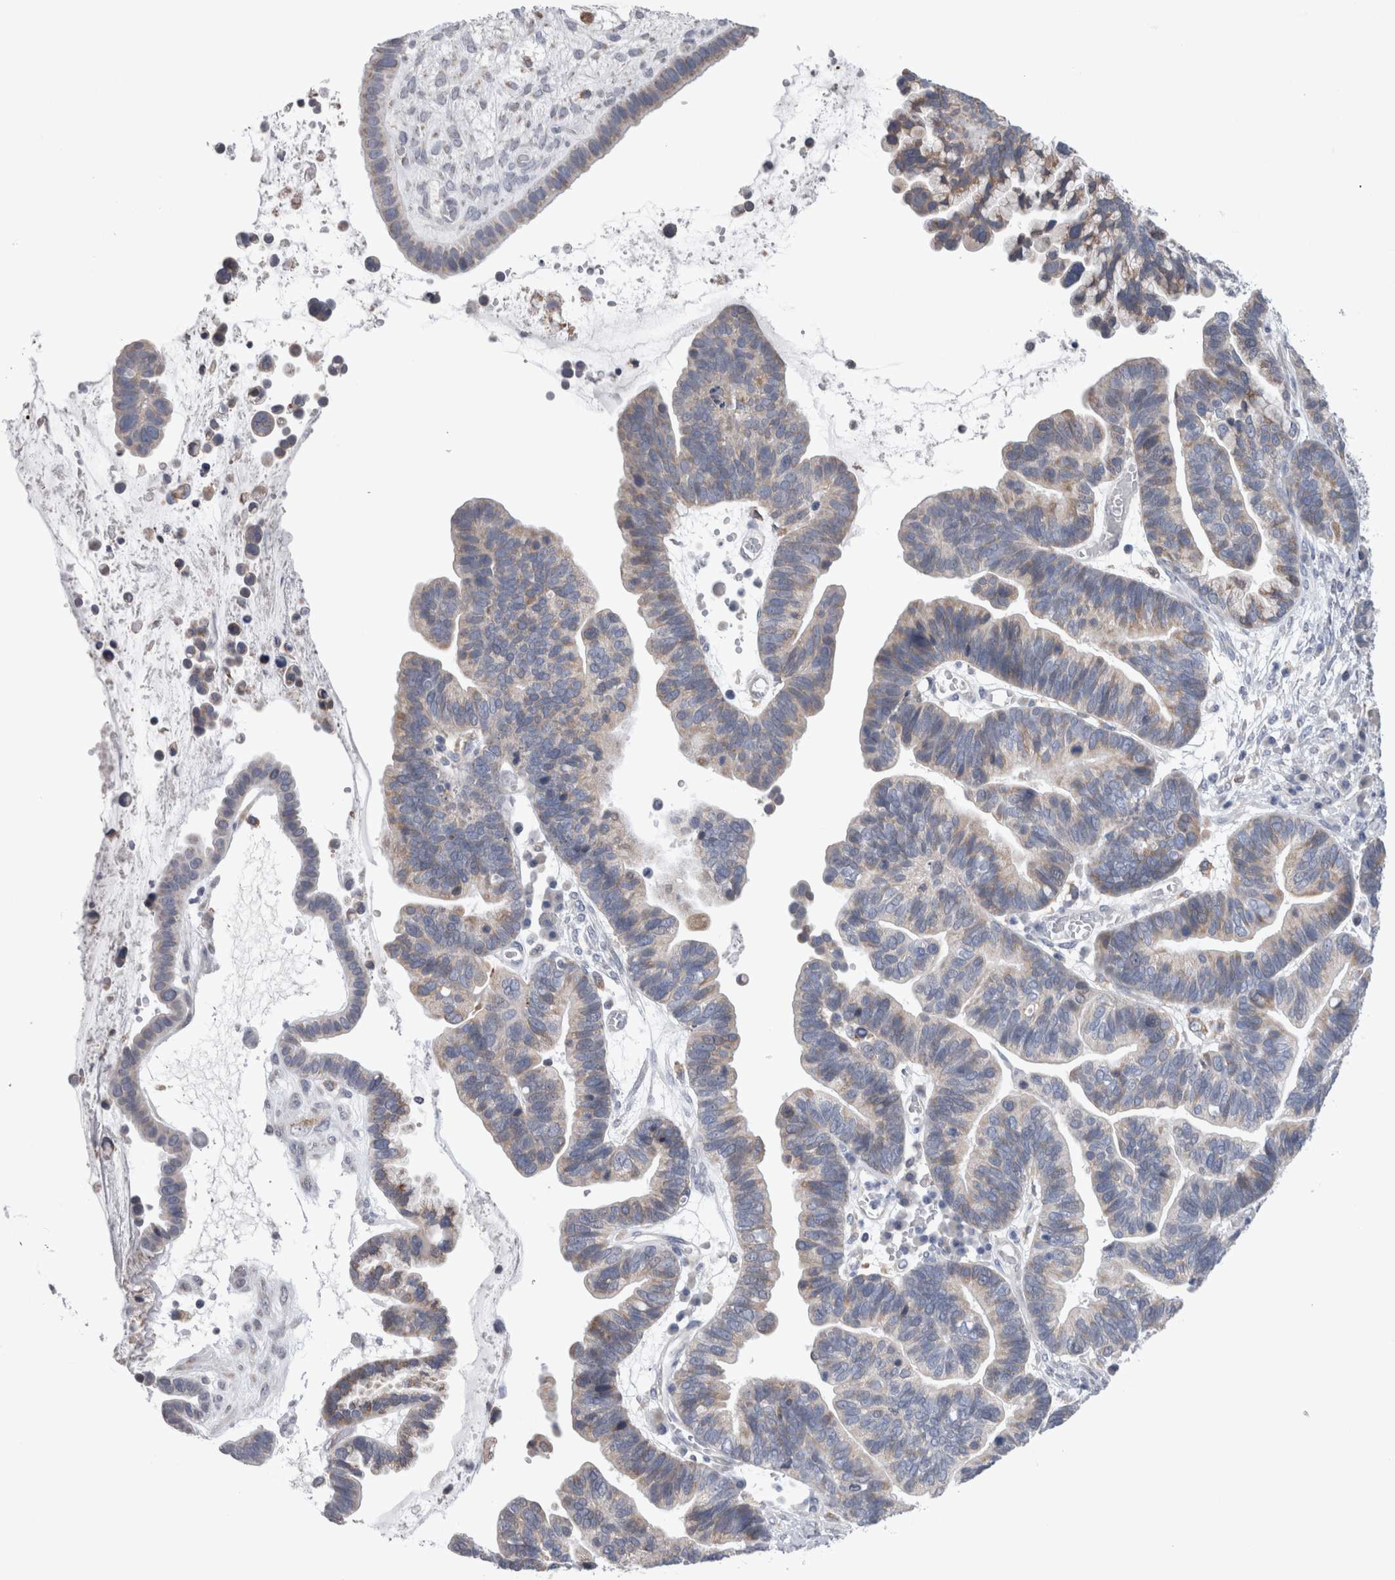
{"staining": {"intensity": "weak", "quantity": "25%-75%", "location": "cytoplasmic/membranous"}, "tissue": "ovarian cancer", "cell_type": "Tumor cells", "image_type": "cancer", "snomed": [{"axis": "morphology", "description": "Cystadenocarcinoma, serous, NOS"}, {"axis": "topography", "description": "Ovary"}], "caption": "This micrograph reveals immunohistochemistry staining of human serous cystadenocarcinoma (ovarian), with low weak cytoplasmic/membranous expression in about 25%-75% of tumor cells.", "gene": "GDAP1", "patient": {"sex": "female", "age": 56}}